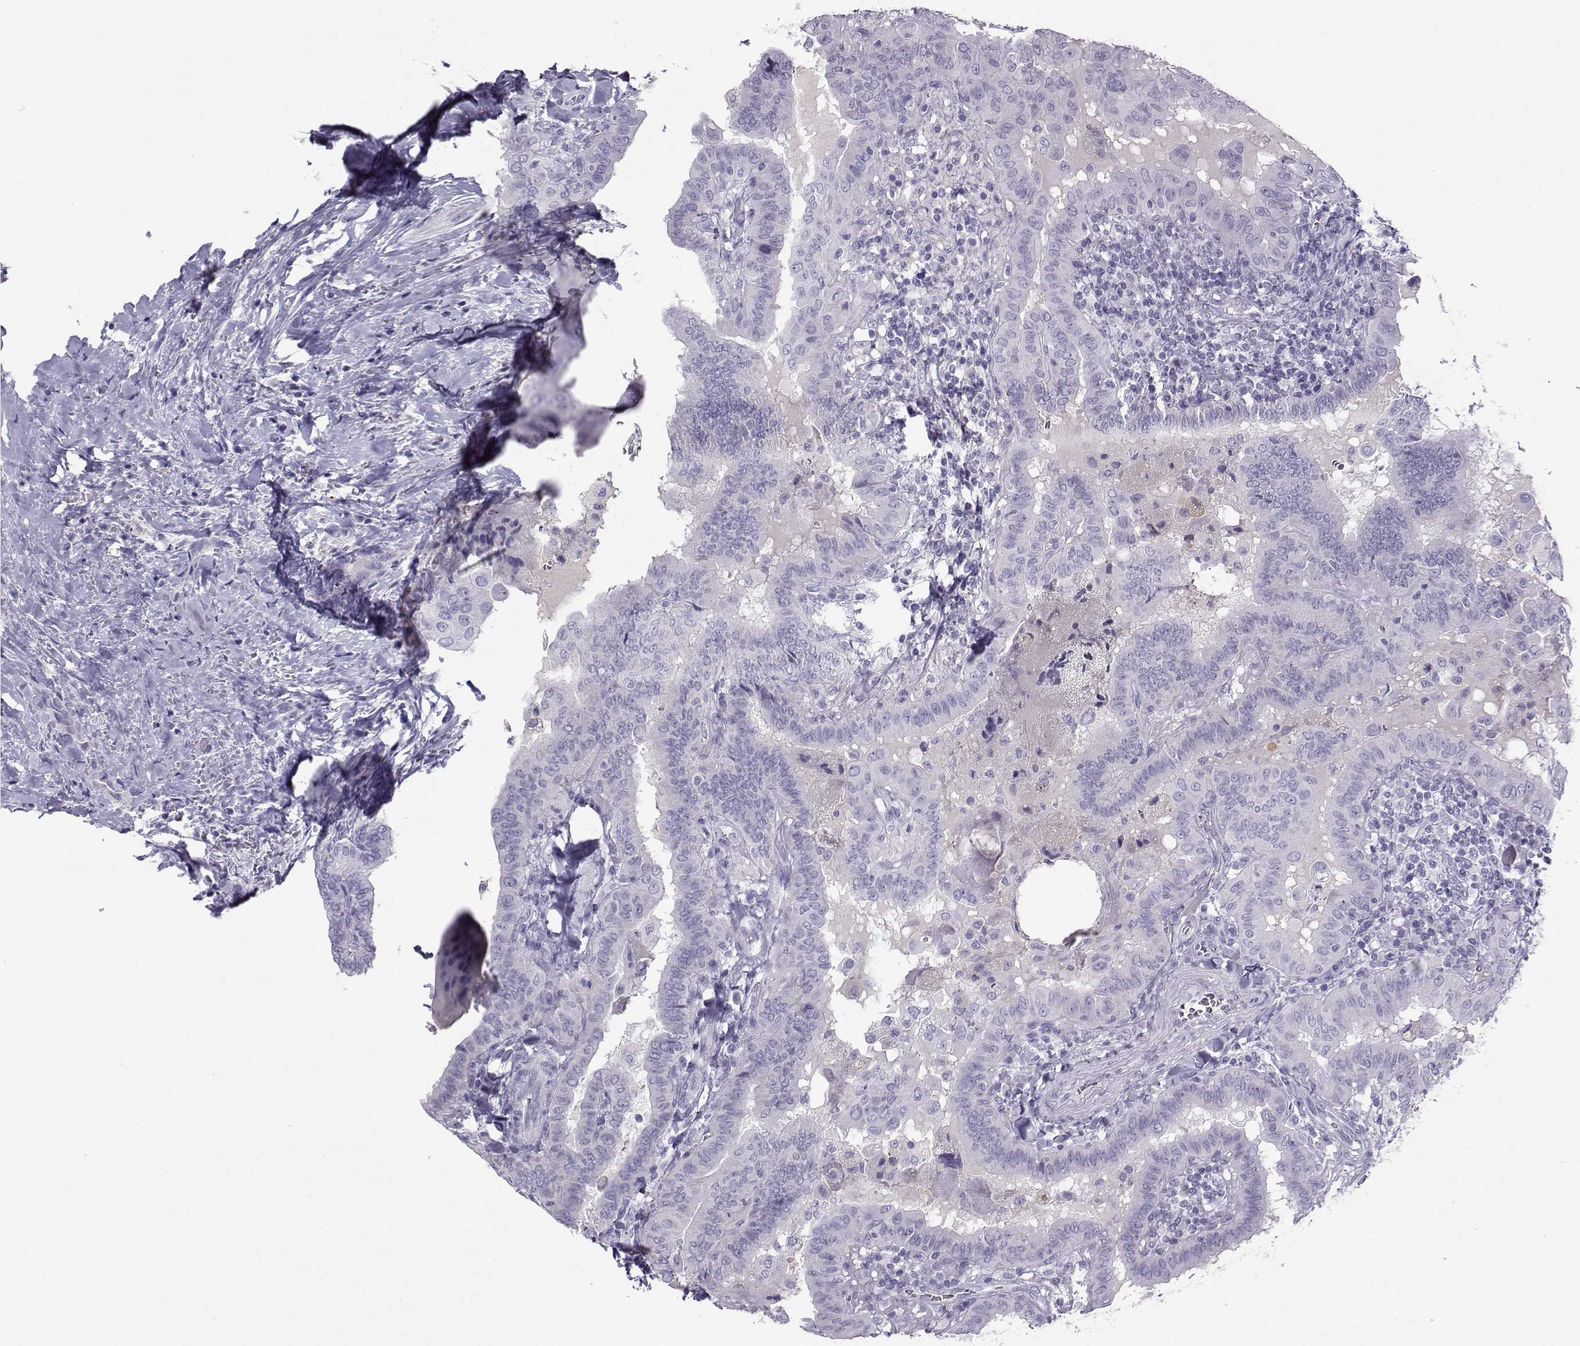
{"staining": {"intensity": "negative", "quantity": "none", "location": "none"}, "tissue": "thyroid cancer", "cell_type": "Tumor cells", "image_type": "cancer", "snomed": [{"axis": "morphology", "description": "Papillary adenocarcinoma, NOS"}, {"axis": "topography", "description": "Thyroid gland"}], "caption": "Thyroid cancer stained for a protein using immunohistochemistry (IHC) displays no staining tumor cells.", "gene": "ARMC2", "patient": {"sex": "female", "age": 37}}